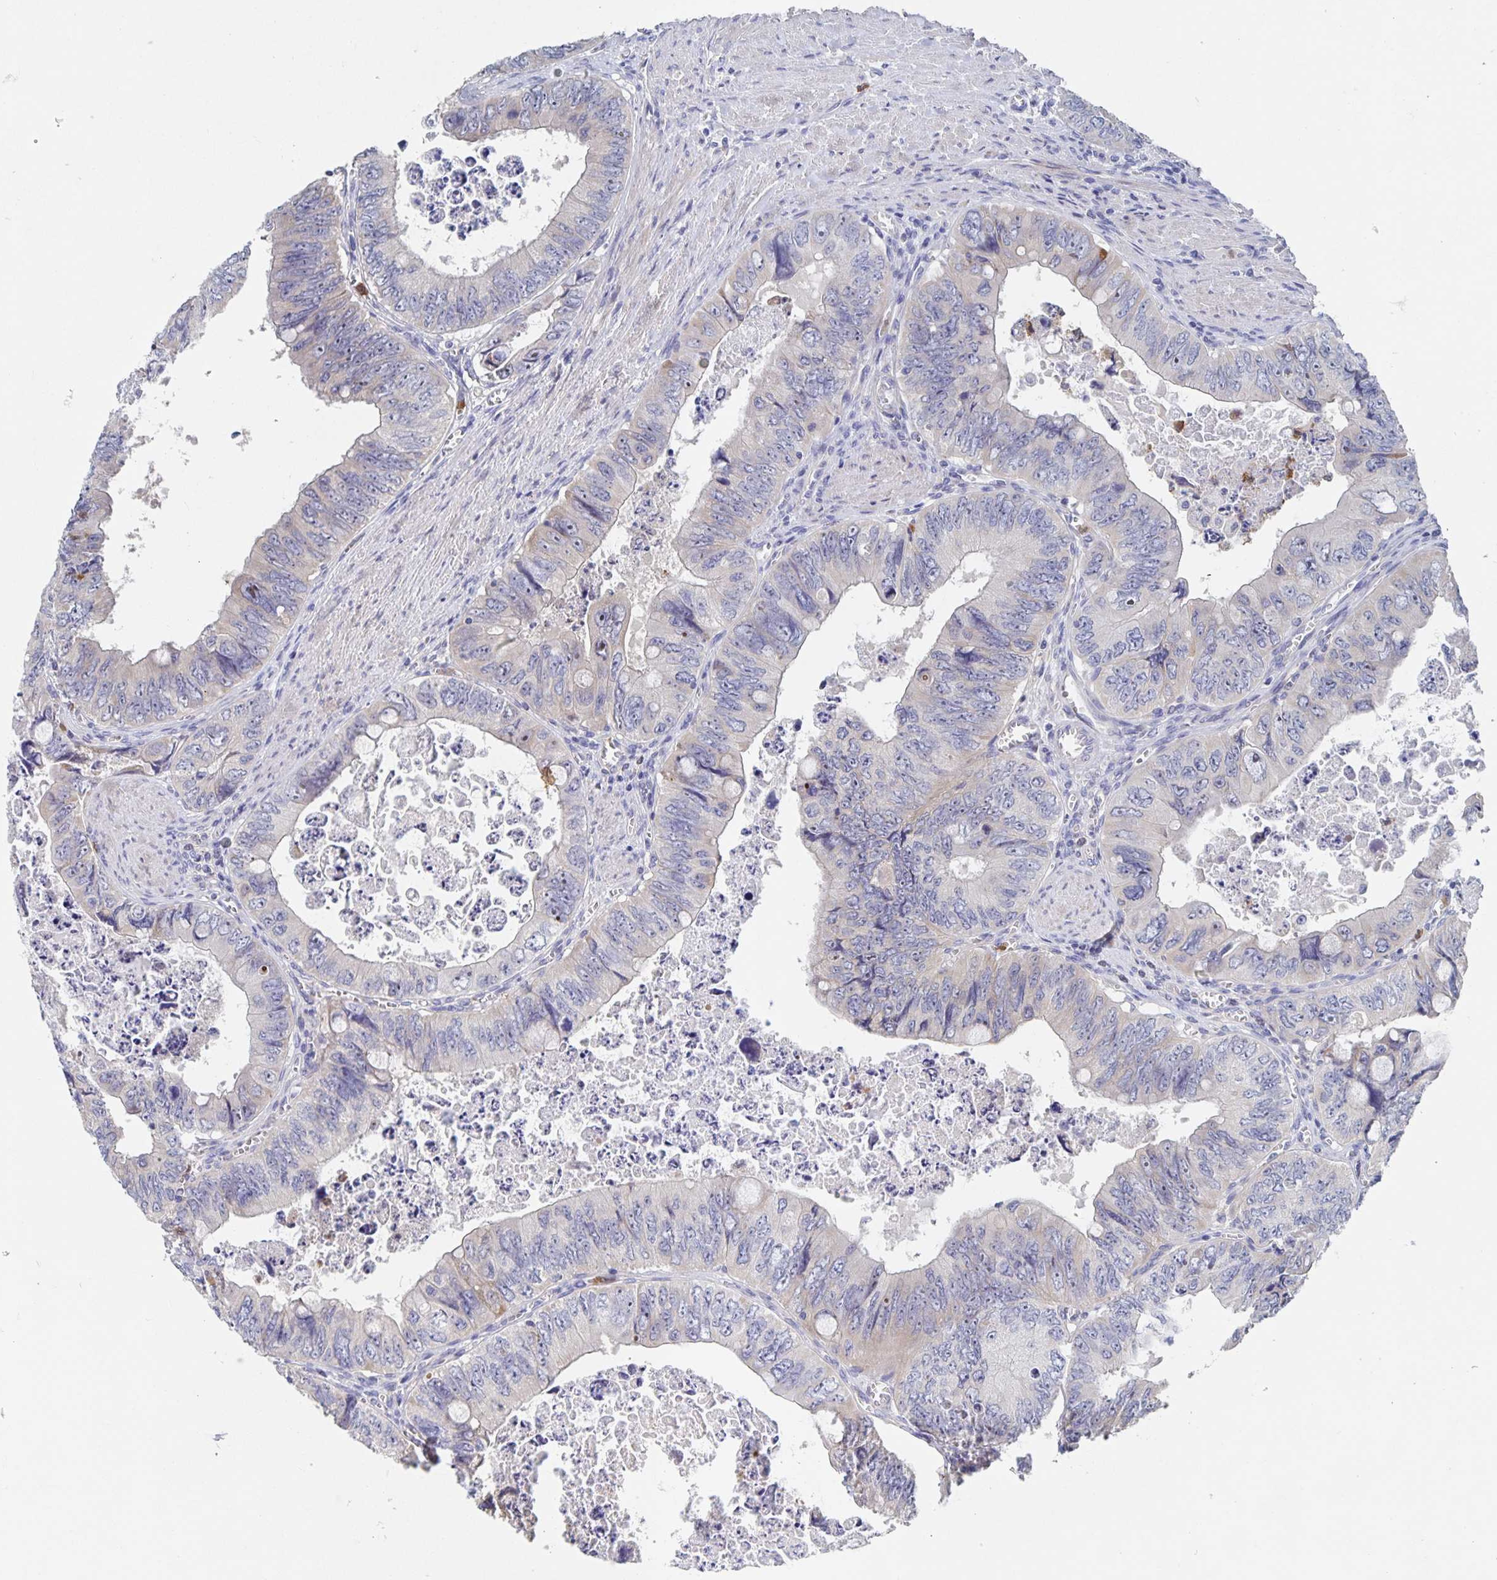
{"staining": {"intensity": "weak", "quantity": "<25%", "location": "cytoplasmic/membranous"}, "tissue": "colorectal cancer", "cell_type": "Tumor cells", "image_type": "cancer", "snomed": [{"axis": "morphology", "description": "Adenocarcinoma, NOS"}, {"axis": "topography", "description": "Colon"}], "caption": "Photomicrograph shows no protein staining in tumor cells of colorectal cancer (adenocarcinoma) tissue.", "gene": "CDC42BPG", "patient": {"sex": "female", "age": 84}}